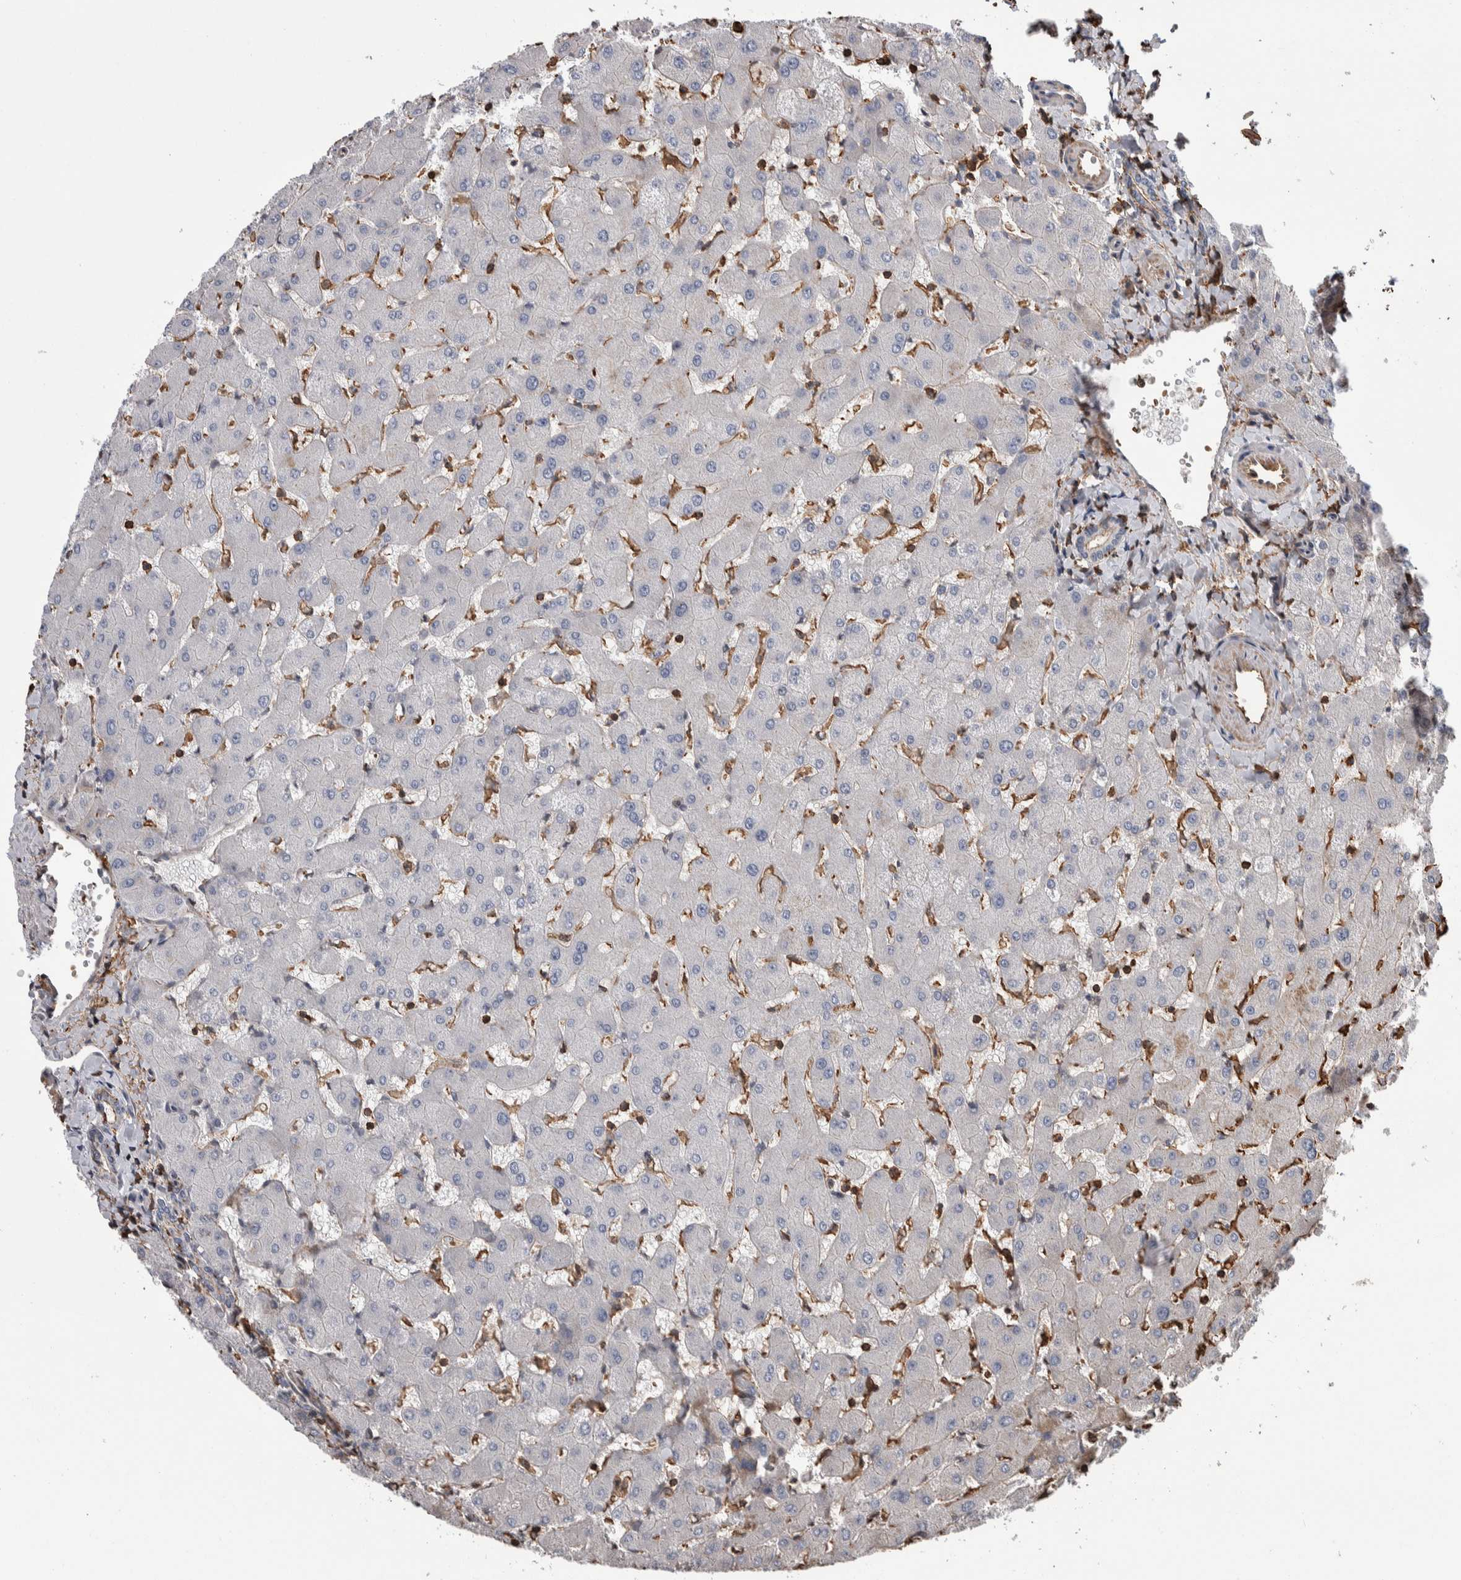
{"staining": {"intensity": "weak", "quantity": "<25%", "location": "cytoplasmic/membranous"}, "tissue": "liver", "cell_type": "Cholangiocytes", "image_type": "normal", "snomed": [{"axis": "morphology", "description": "Normal tissue, NOS"}, {"axis": "topography", "description": "Liver"}], "caption": "This is an immunohistochemistry photomicrograph of normal human liver. There is no expression in cholangiocytes.", "gene": "ENPP2", "patient": {"sex": "female", "age": 63}}